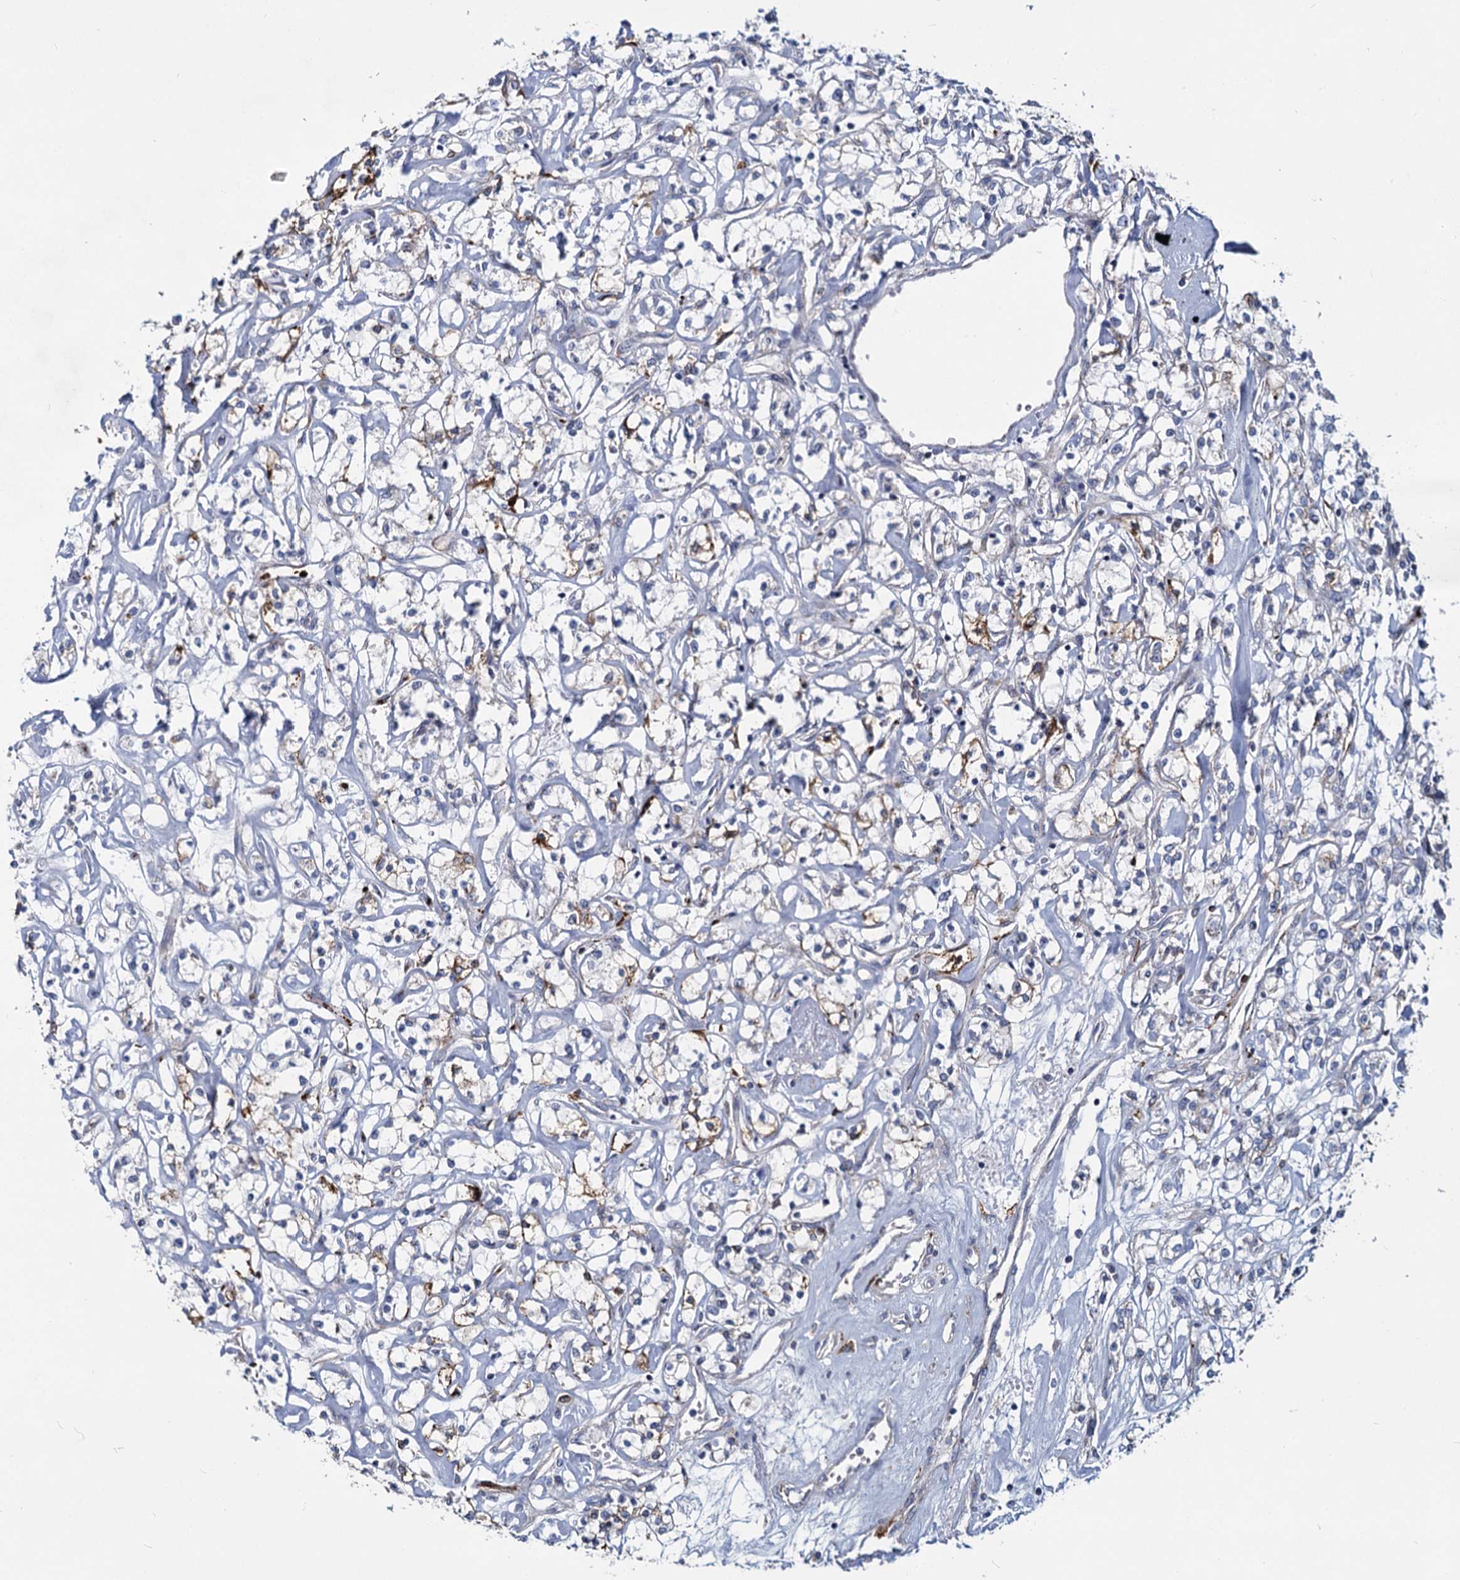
{"staining": {"intensity": "moderate", "quantity": "<25%", "location": "cytoplasmic/membranous"}, "tissue": "renal cancer", "cell_type": "Tumor cells", "image_type": "cancer", "snomed": [{"axis": "morphology", "description": "Adenocarcinoma, NOS"}, {"axis": "topography", "description": "Kidney"}], "caption": "Renal cancer (adenocarcinoma) stained with IHC demonstrates moderate cytoplasmic/membranous expression in approximately <25% of tumor cells. The protein is shown in brown color, while the nuclei are stained blue.", "gene": "DCUN1D2", "patient": {"sex": "female", "age": 59}}